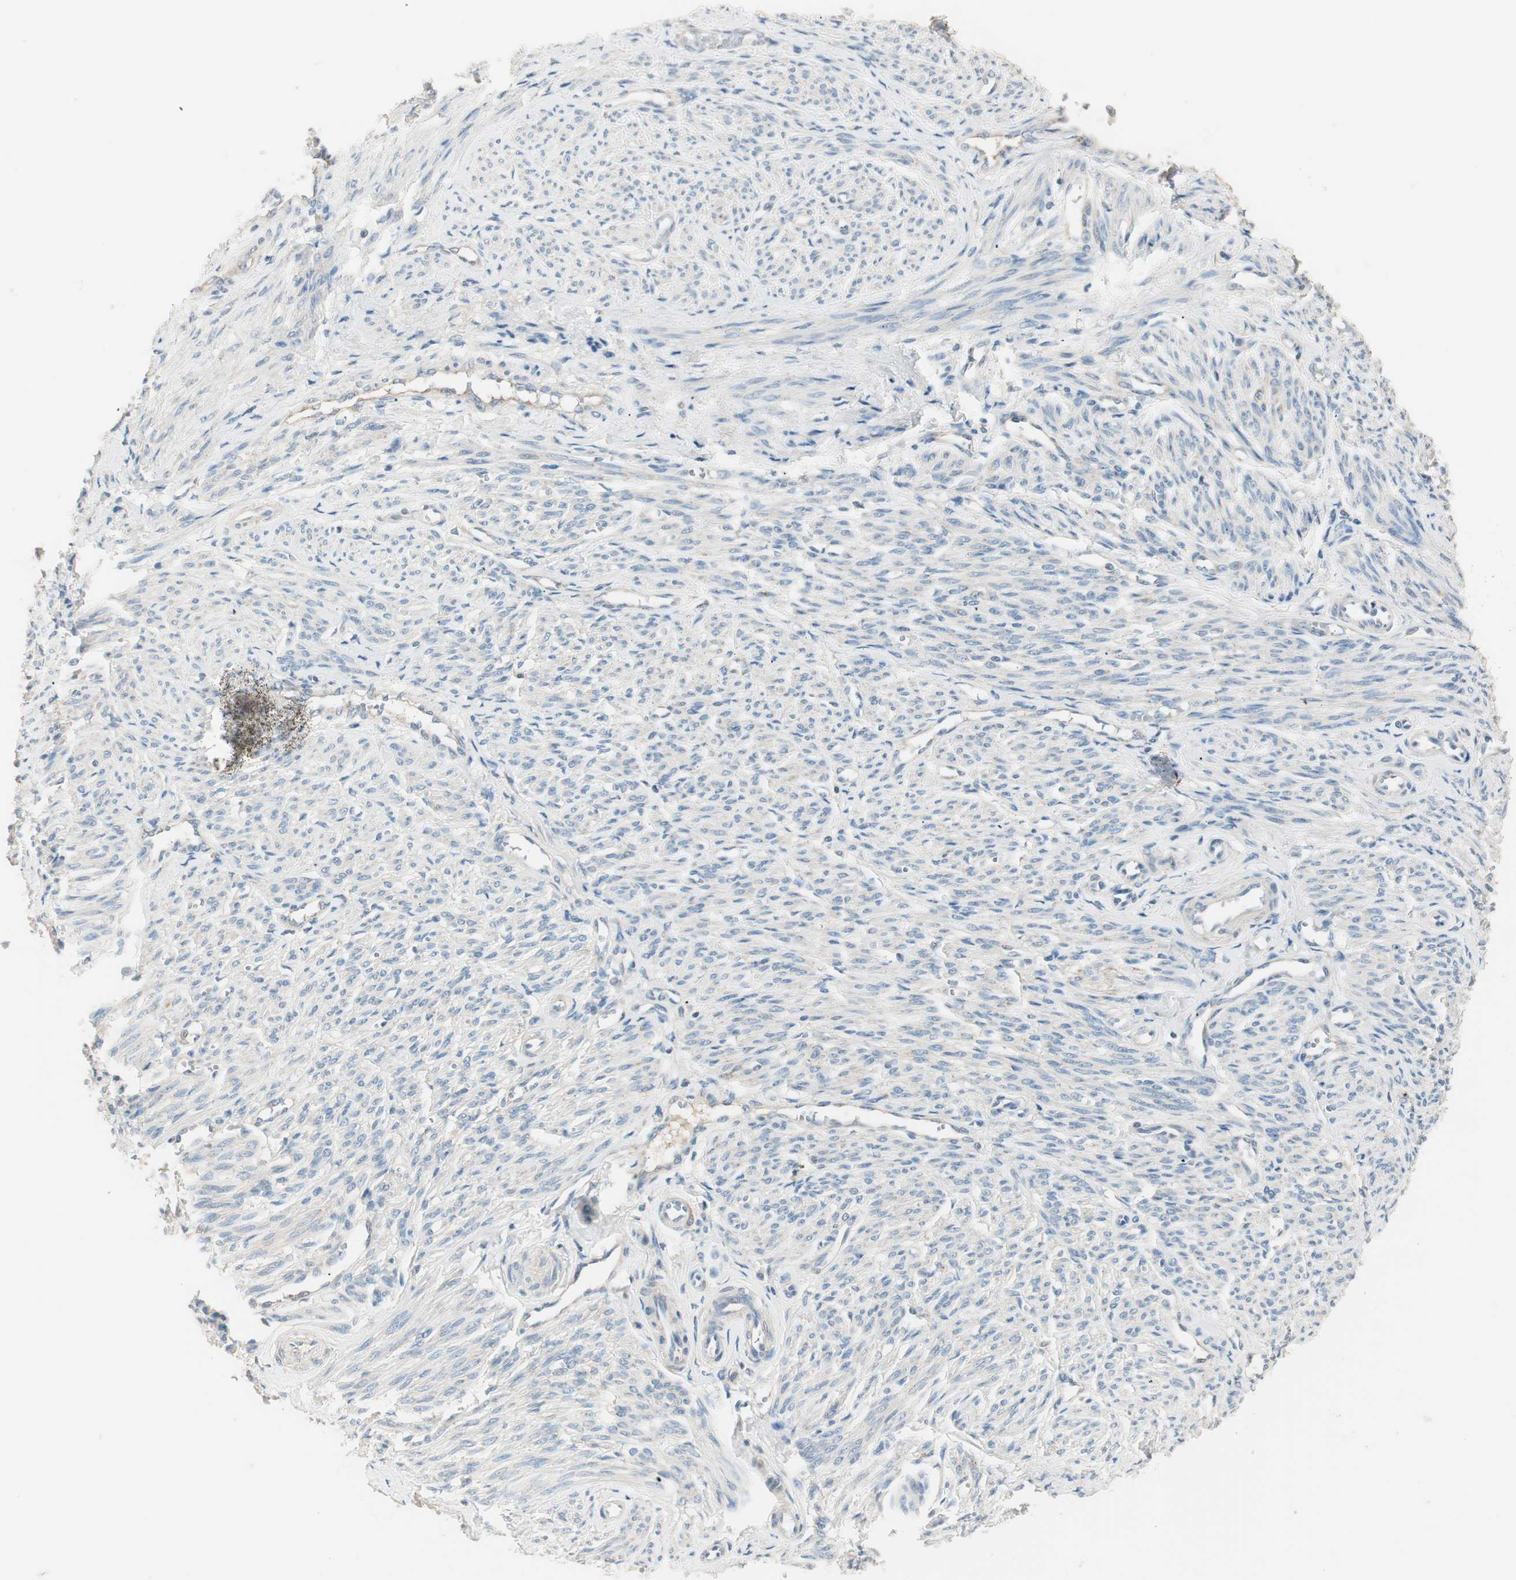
{"staining": {"intensity": "negative", "quantity": "none", "location": "none"}, "tissue": "smooth muscle", "cell_type": "Smooth muscle cells", "image_type": "normal", "snomed": [{"axis": "morphology", "description": "Normal tissue, NOS"}, {"axis": "topography", "description": "Smooth muscle"}], "caption": "DAB (3,3'-diaminobenzidine) immunohistochemical staining of unremarkable human smooth muscle displays no significant staining in smooth muscle cells.", "gene": "RAD54B", "patient": {"sex": "female", "age": 65}}